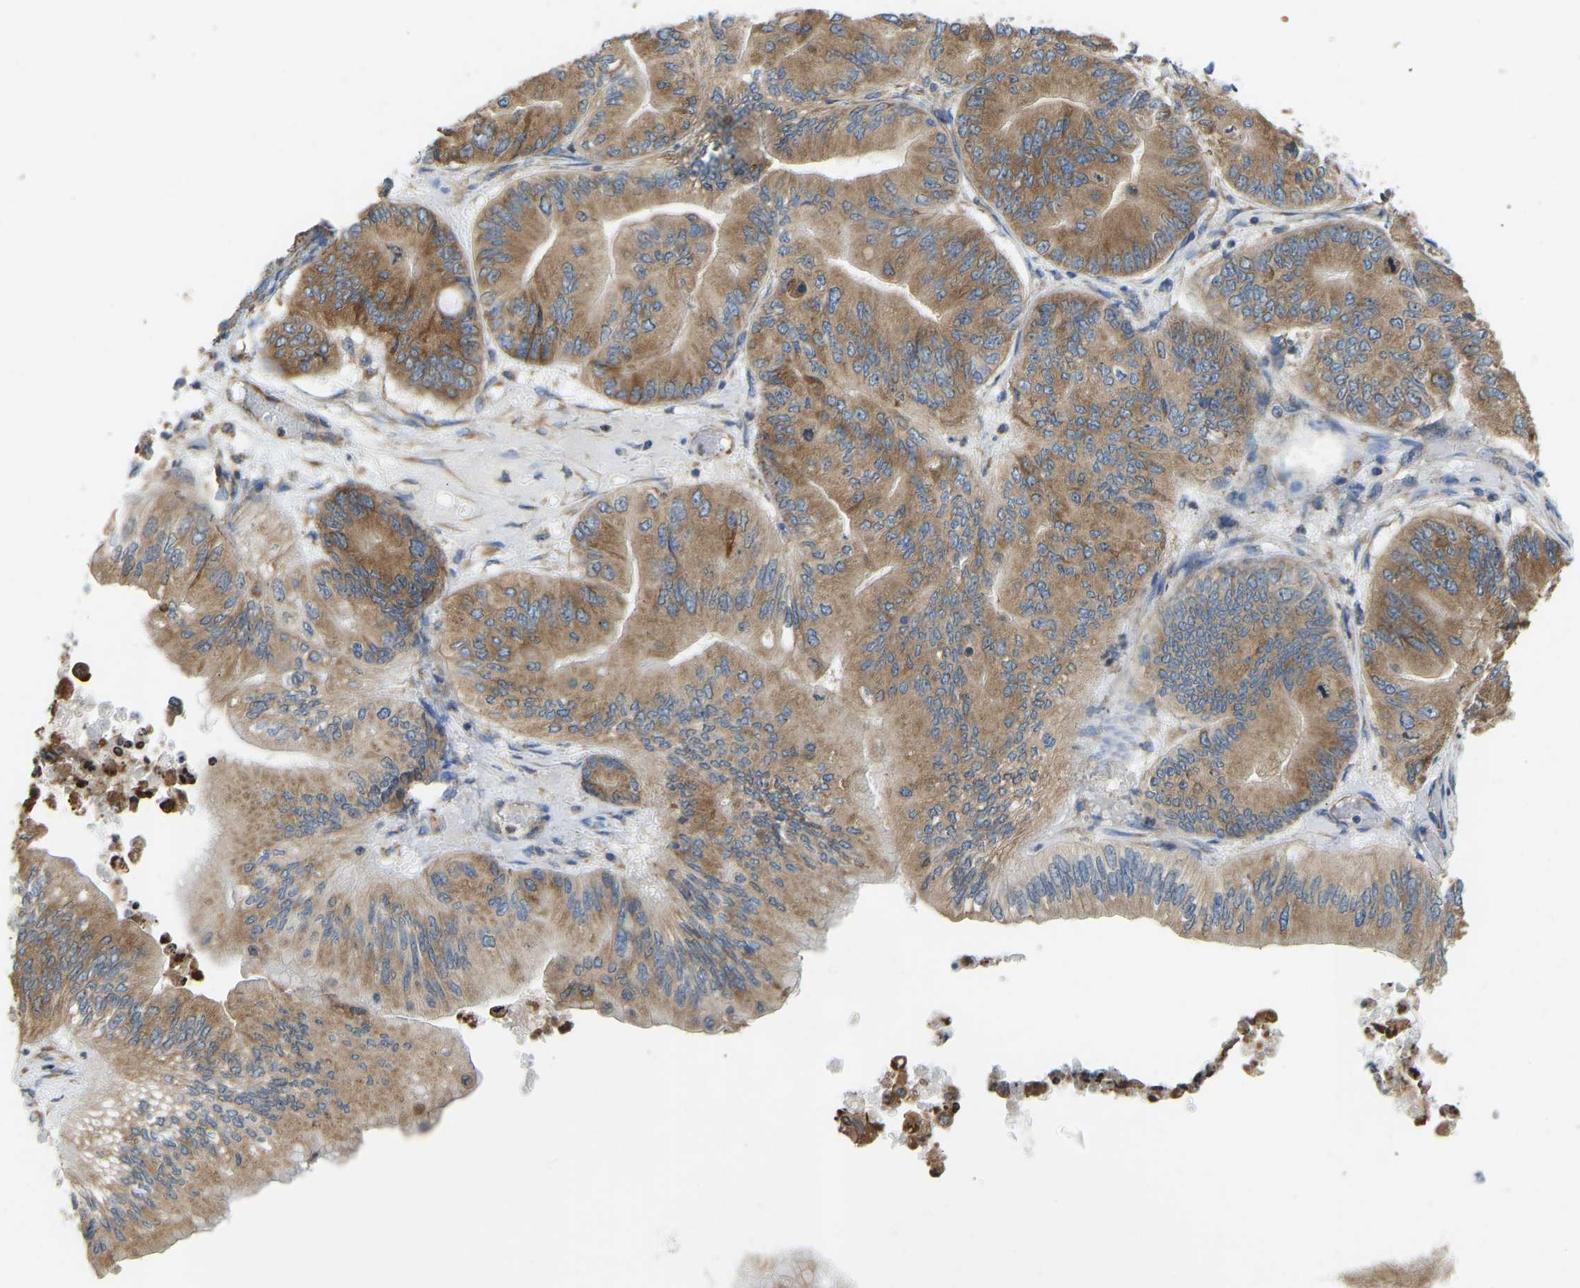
{"staining": {"intensity": "moderate", "quantity": ">75%", "location": "cytoplasmic/membranous"}, "tissue": "ovarian cancer", "cell_type": "Tumor cells", "image_type": "cancer", "snomed": [{"axis": "morphology", "description": "Cystadenocarcinoma, mucinous, NOS"}, {"axis": "topography", "description": "Ovary"}], "caption": "Tumor cells demonstrate medium levels of moderate cytoplasmic/membranous positivity in about >75% of cells in human mucinous cystadenocarcinoma (ovarian). (brown staining indicates protein expression, while blue staining denotes nuclei).", "gene": "RPS6KB2", "patient": {"sex": "female", "age": 61}}